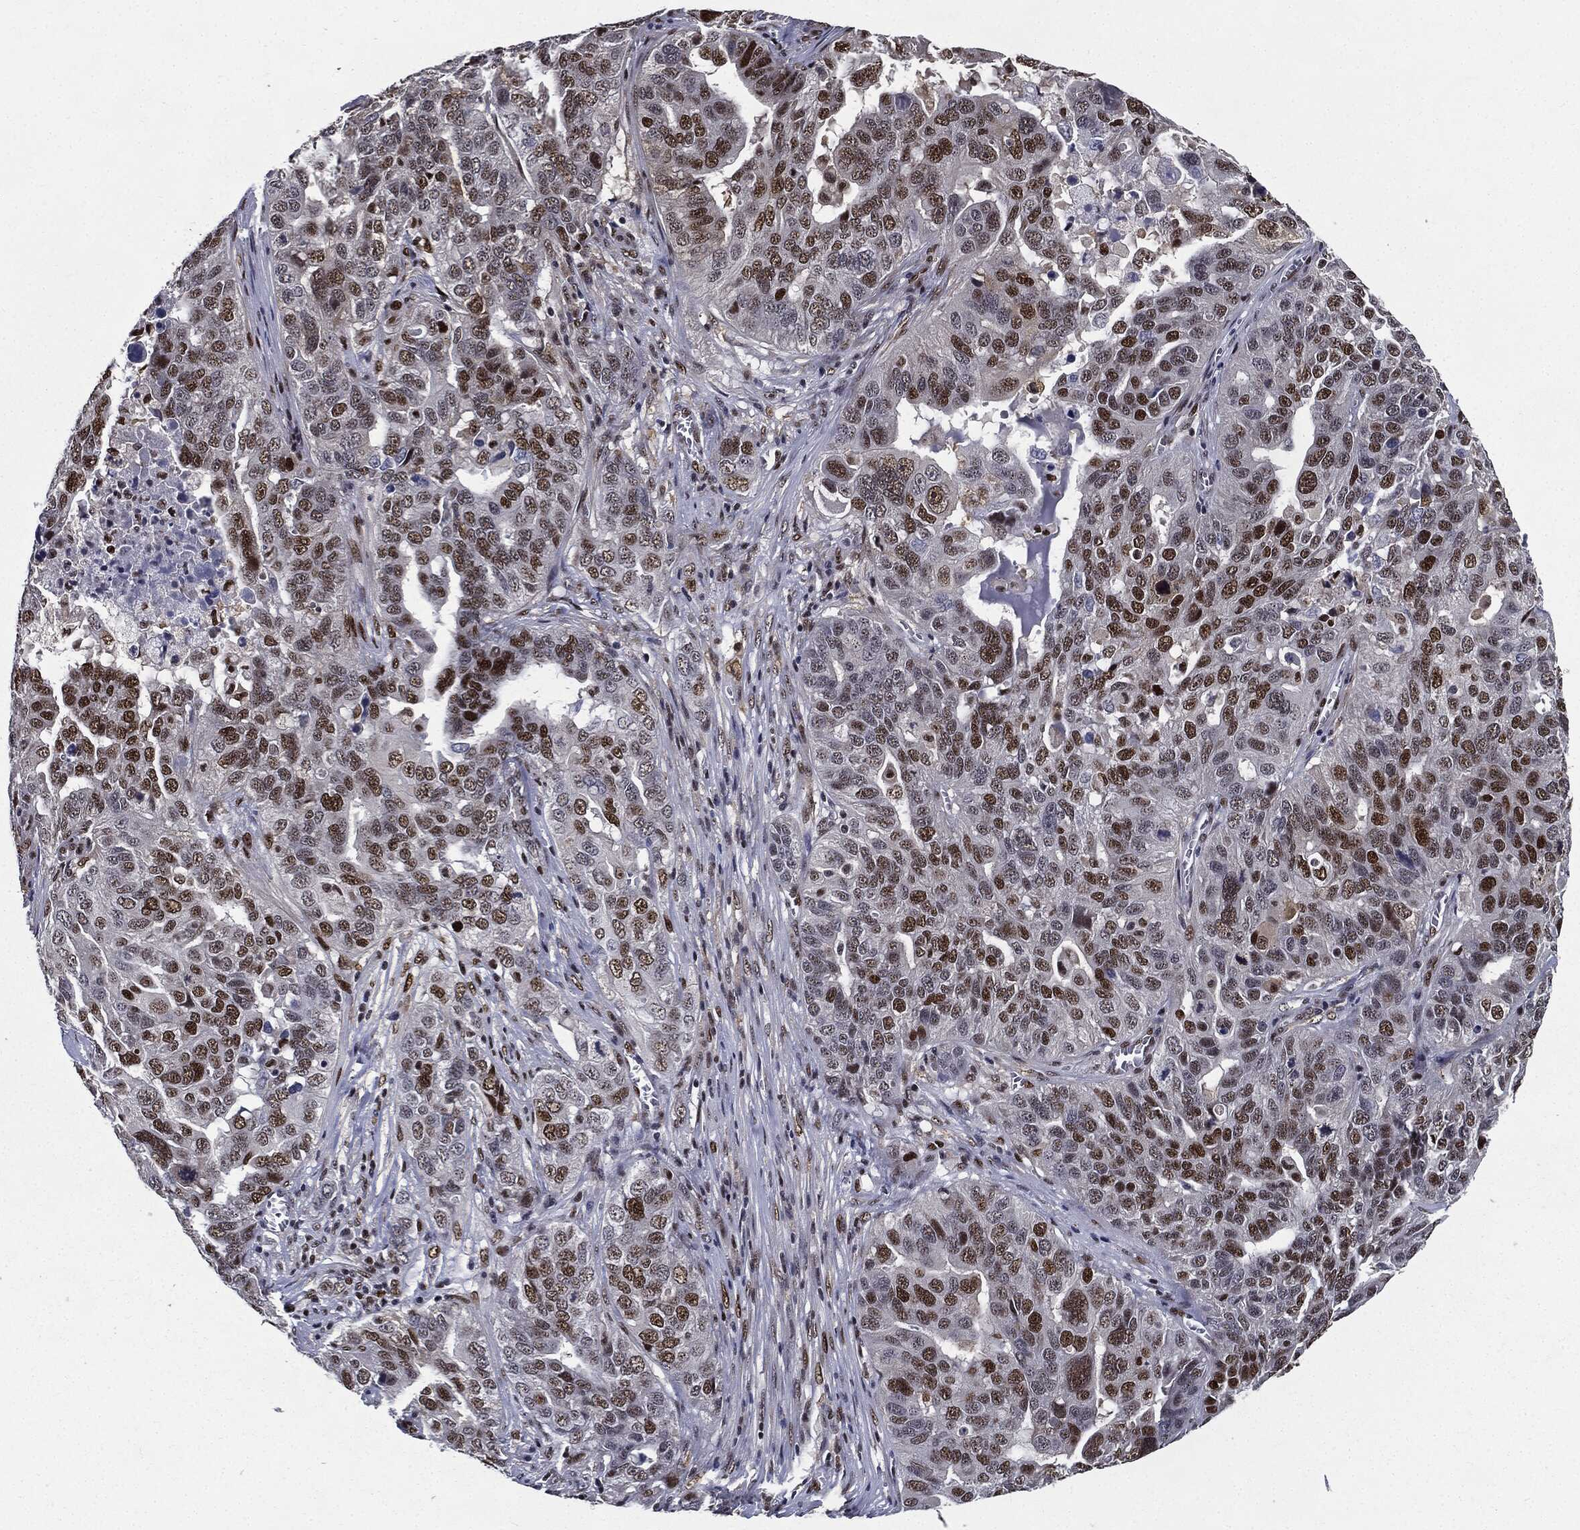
{"staining": {"intensity": "strong", "quantity": "<25%", "location": "nuclear"}, "tissue": "ovarian cancer", "cell_type": "Tumor cells", "image_type": "cancer", "snomed": [{"axis": "morphology", "description": "Carcinoma, endometroid"}, {"axis": "topography", "description": "Soft tissue"}, {"axis": "topography", "description": "Ovary"}], "caption": "A high-resolution histopathology image shows IHC staining of ovarian cancer, which displays strong nuclear expression in about <25% of tumor cells.", "gene": "JUN", "patient": {"sex": "female", "age": 52}}